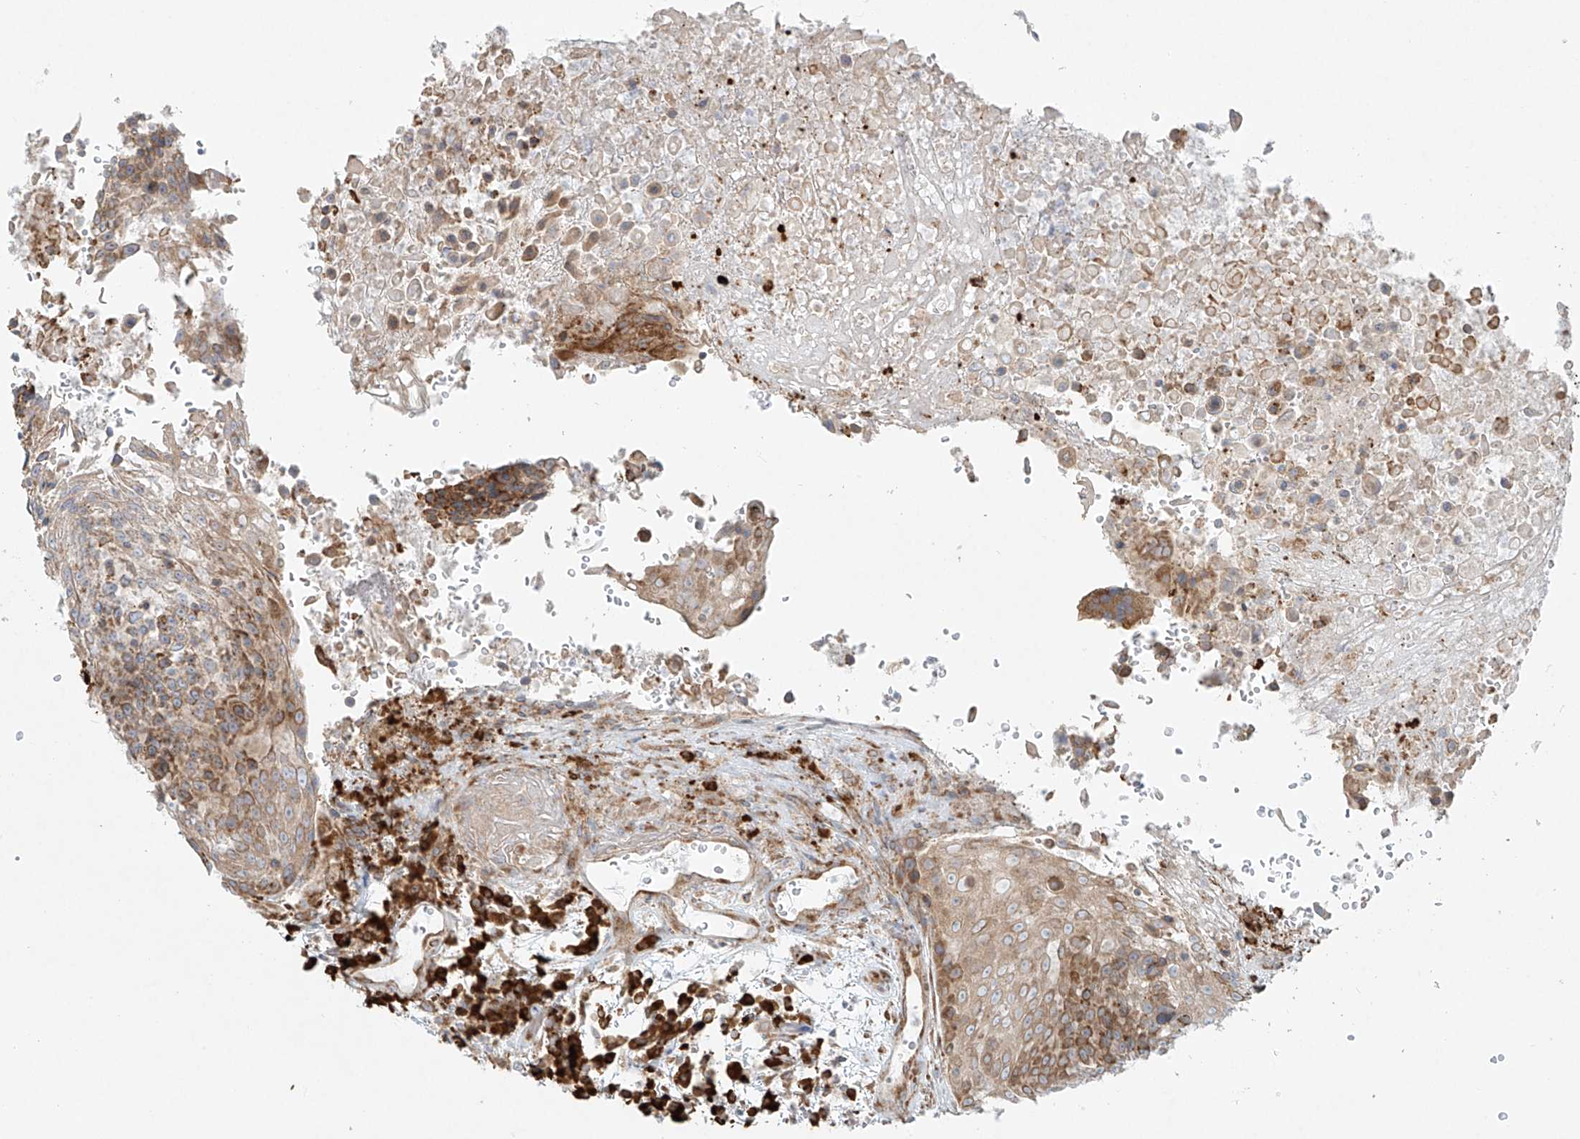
{"staining": {"intensity": "moderate", "quantity": ">75%", "location": "cytoplasmic/membranous"}, "tissue": "urothelial cancer", "cell_type": "Tumor cells", "image_type": "cancer", "snomed": [{"axis": "morphology", "description": "Urothelial carcinoma, High grade"}, {"axis": "topography", "description": "Urinary bladder"}], "caption": "Human urothelial carcinoma (high-grade) stained for a protein (brown) demonstrates moderate cytoplasmic/membranous positive positivity in approximately >75% of tumor cells.", "gene": "EIPR1", "patient": {"sex": "female", "age": 63}}